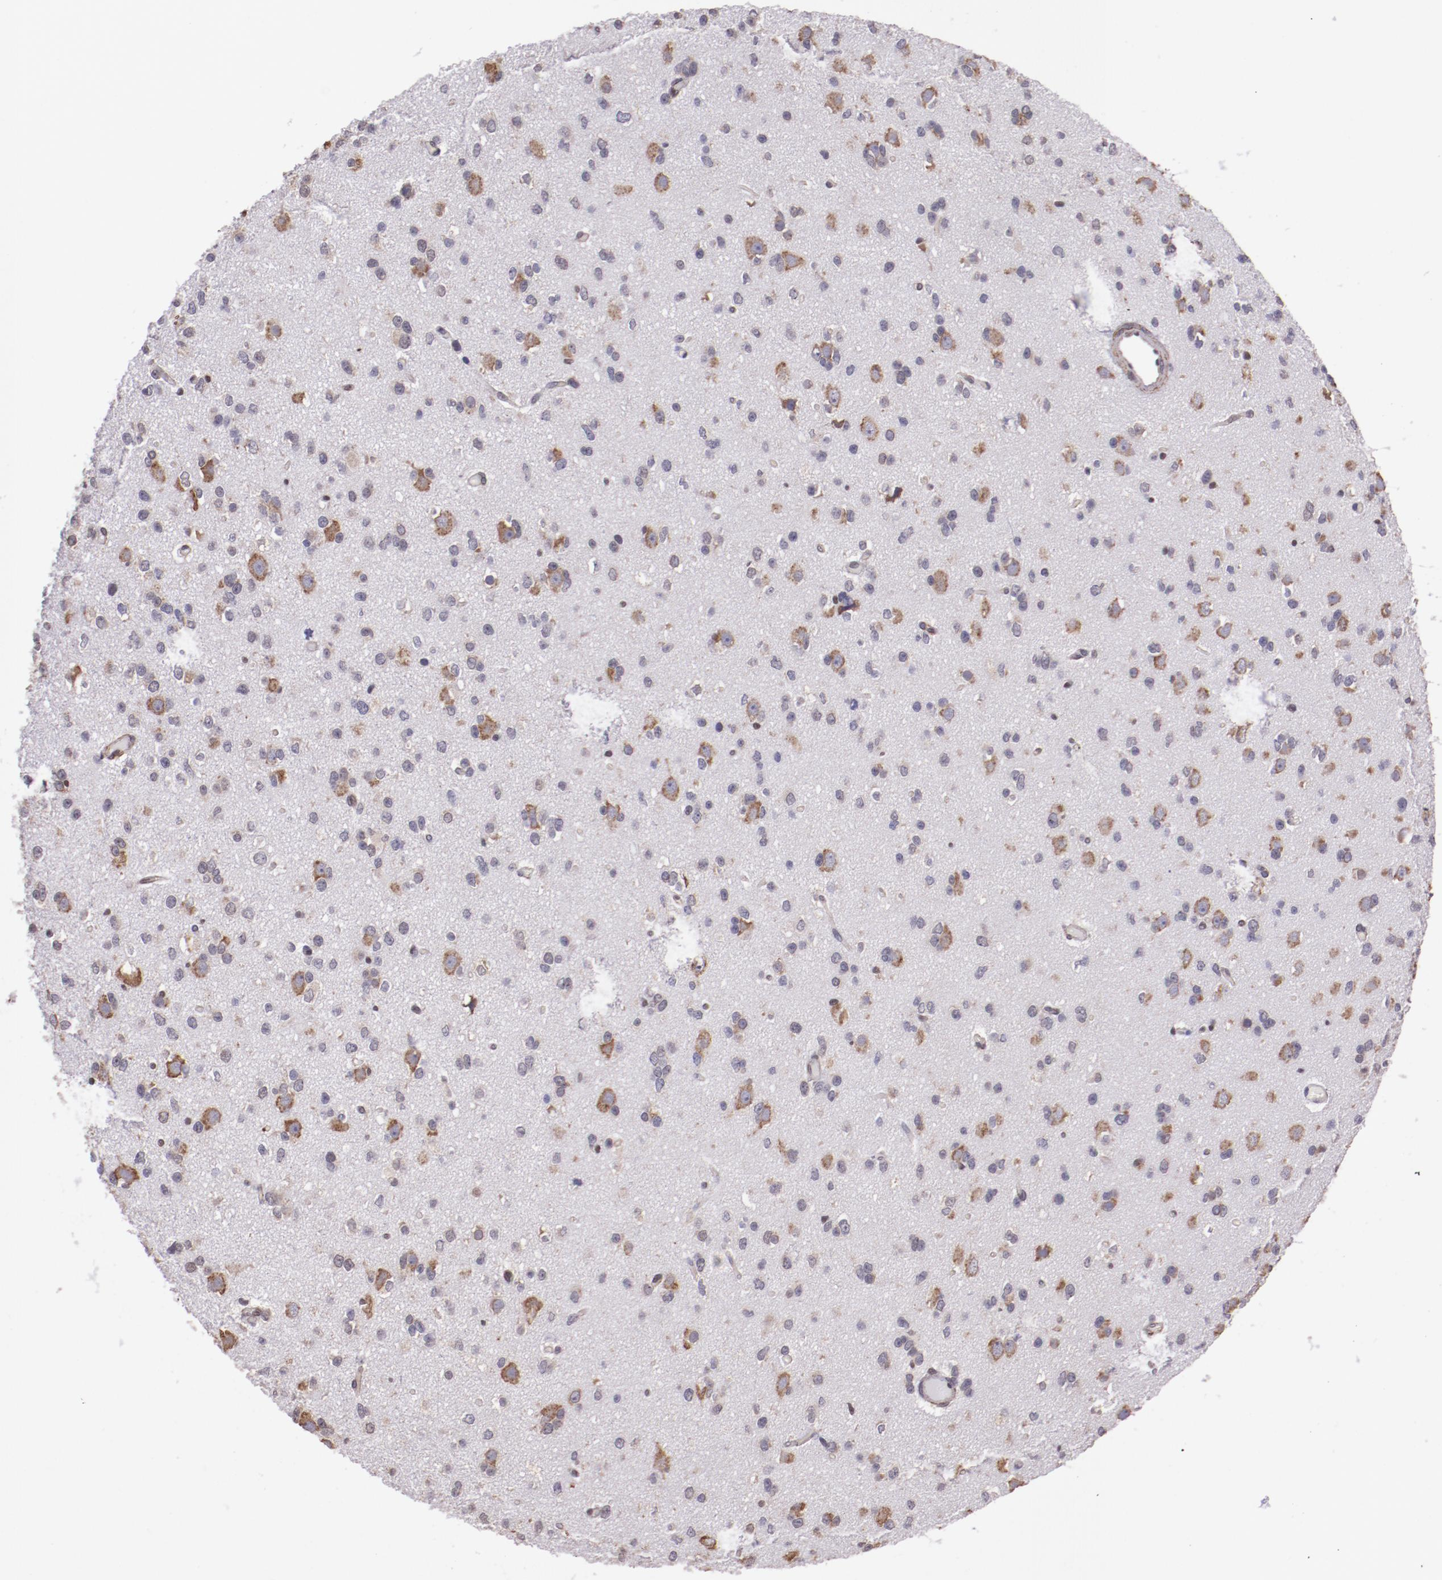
{"staining": {"intensity": "weak", "quantity": "<25%", "location": "cytoplasmic/membranous,nuclear"}, "tissue": "glioma", "cell_type": "Tumor cells", "image_type": "cancer", "snomed": [{"axis": "morphology", "description": "Glioma, malignant, Low grade"}, {"axis": "topography", "description": "Brain"}], "caption": "Immunohistochemistry (IHC) histopathology image of neoplastic tissue: human glioma stained with DAB (3,3'-diaminobenzidine) reveals no significant protein expression in tumor cells.", "gene": "ELF1", "patient": {"sex": "male", "age": 42}}